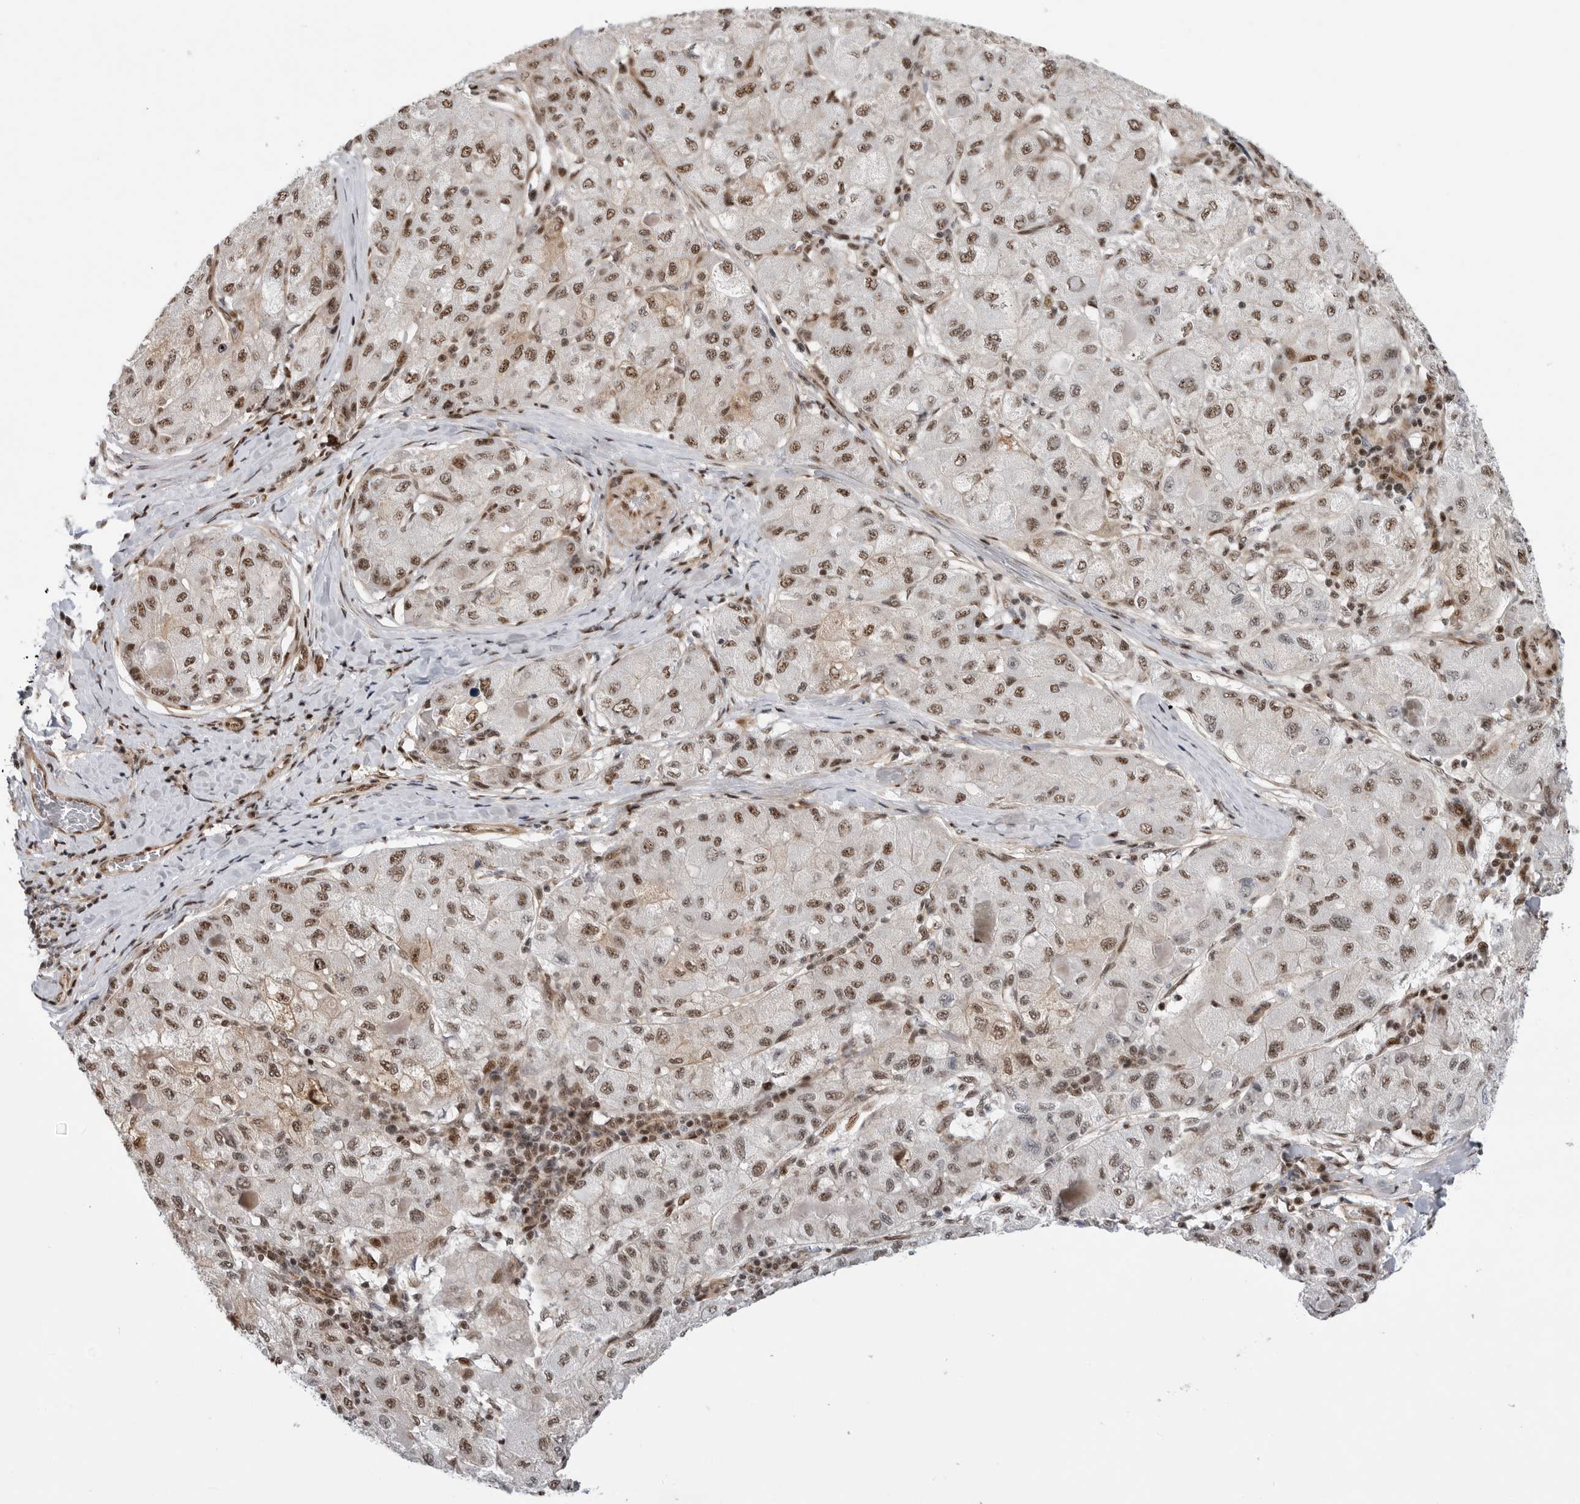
{"staining": {"intensity": "moderate", "quantity": ">75%", "location": "nuclear"}, "tissue": "liver cancer", "cell_type": "Tumor cells", "image_type": "cancer", "snomed": [{"axis": "morphology", "description": "Carcinoma, Hepatocellular, NOS"}, {"axis": "topography", "description": "Liver"}], "caption": "The photomicrograph exhibits immunohistochemical staining of liver cancer (hepatocellular carcinoma). There is moderate nuclear positivity is seen in about >75% of tumor cells.", "gene": "GPATCH2", "patient": {"sex": "male", "age": 80}}